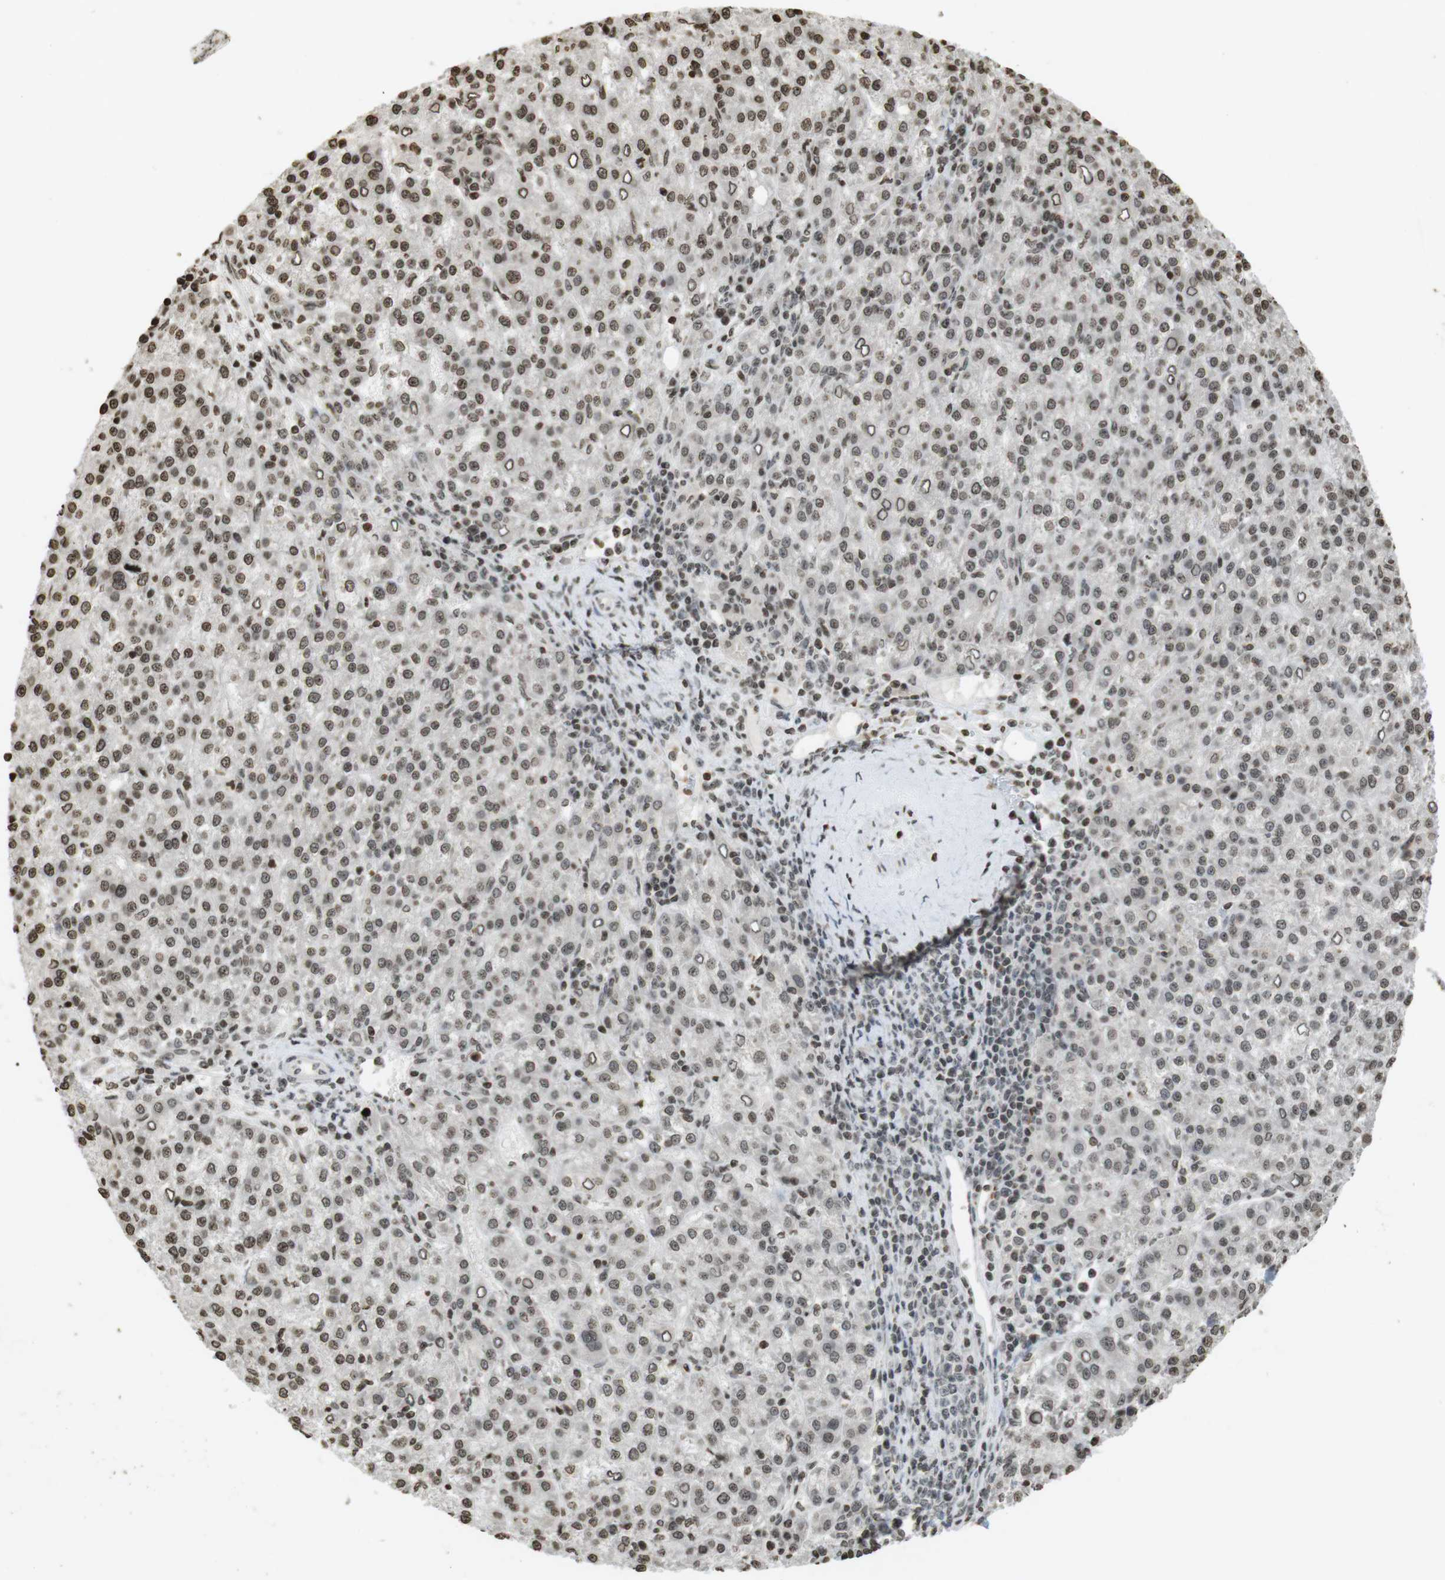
{"staining": {"intensity": "moderate", "quantity": ">75%", "location": "nuclear"}, "tissue": "liver cancer", "cell_type": "Tumor cells", "image_type": "cancer", "snomed": [{"axis": "morphology", "description": "Carcinoma, Hepatocellular, NOS"}, {"axis": "topography", "description": "Liver"}], "caption": "Immunohistochemical staining of human hepatocellular carcinoma (liver) displays medium levels of moderate nuclear expression in about >75% of tumor cells.", "gene": "FOXA3", "patient": {"sex": "female", "age": 58}}